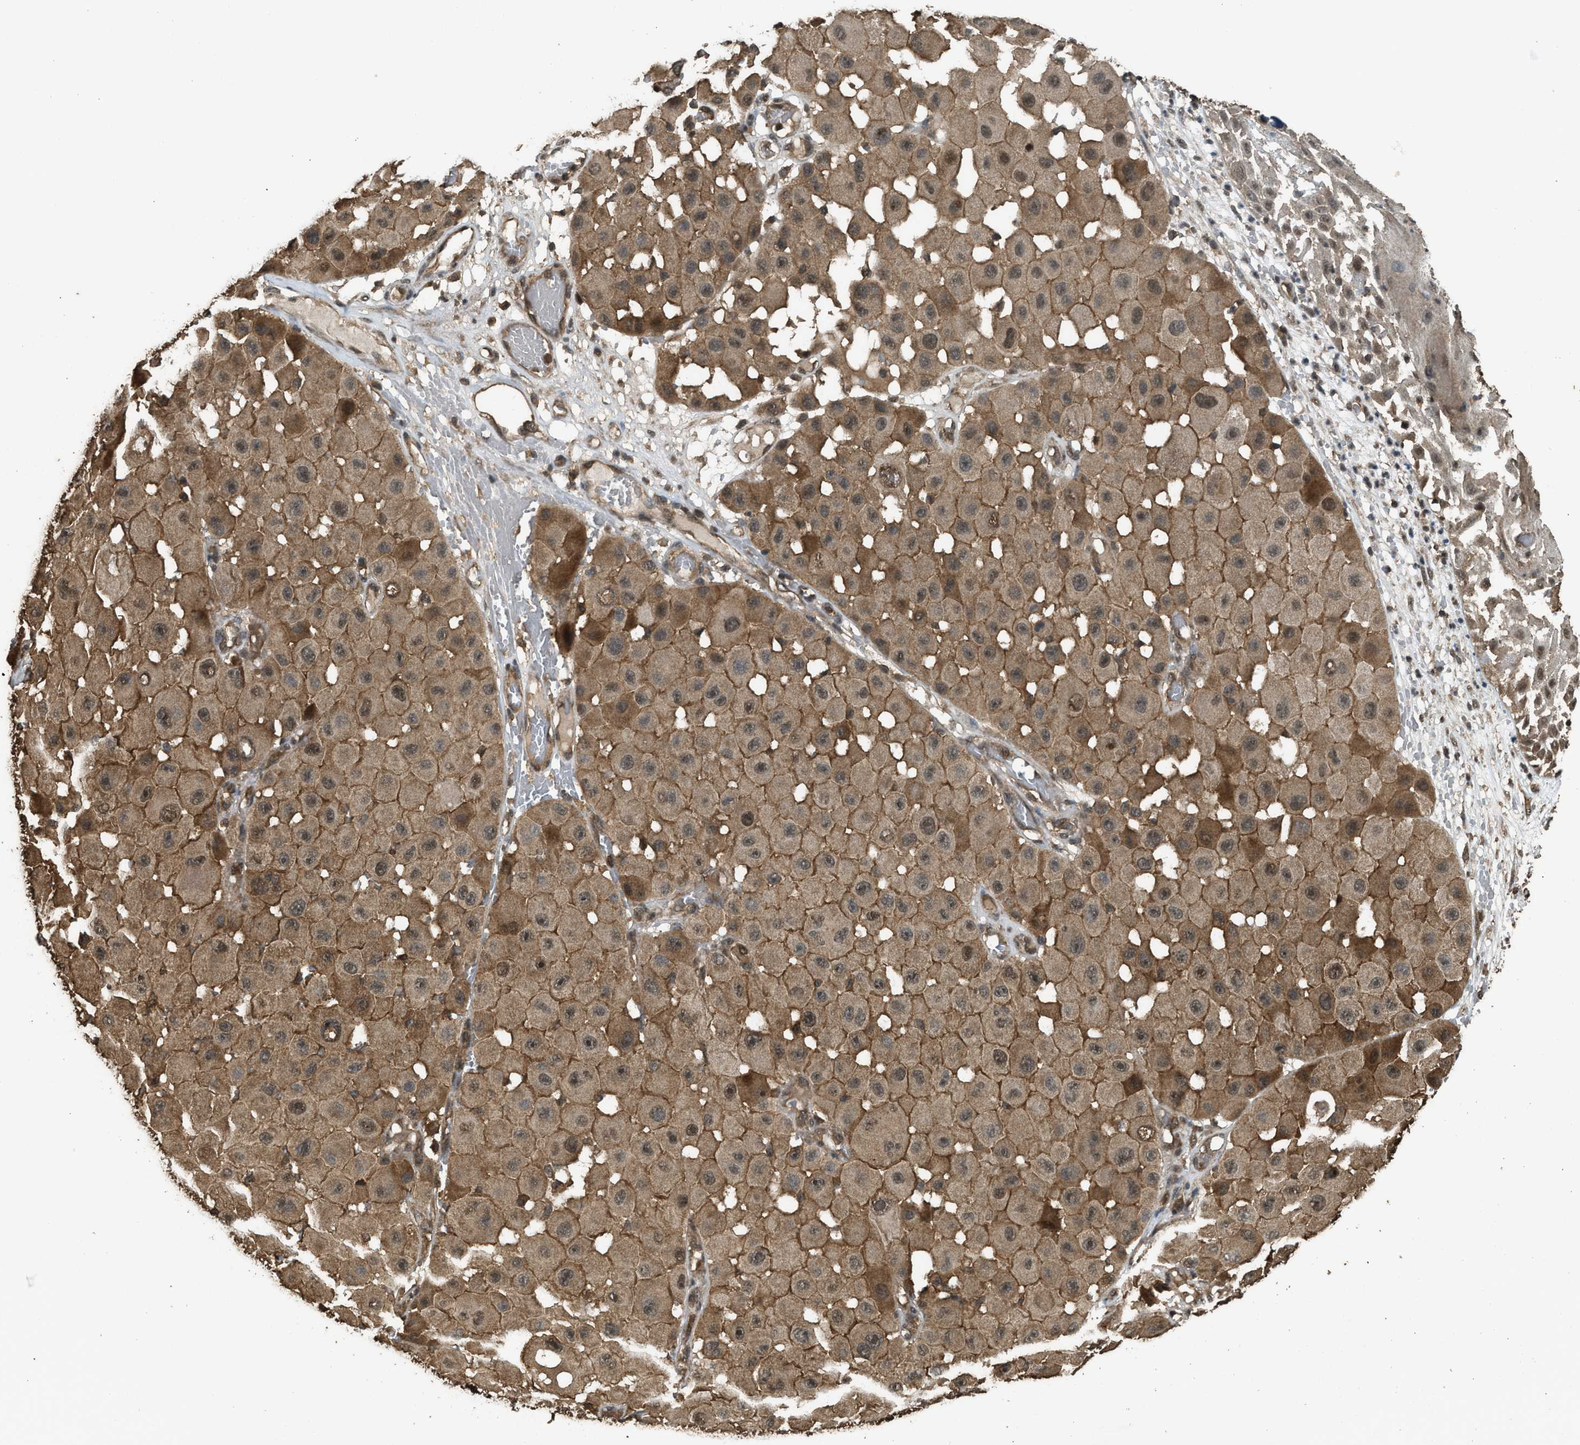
{"staining": {"intensity": "moderate", "quantity": ">75%", "location": "cytoplasmic/membranous"}, "tissue": "melanoma", "cell_type": "Tumor cells", "image_type": "cancer", "snomed": [{"axis": "morphology", "description": "Malignant melanoma, NOS"}, {"axis": "topography", "description": "Skin"}], "caption": "IHC of melanoma displays medium levels of moderate cytoplasmic/membranous positivity in about >75% of tumor cells.", "gene": "MYBL2", "patient": {"sex": "female", "age": 81}}